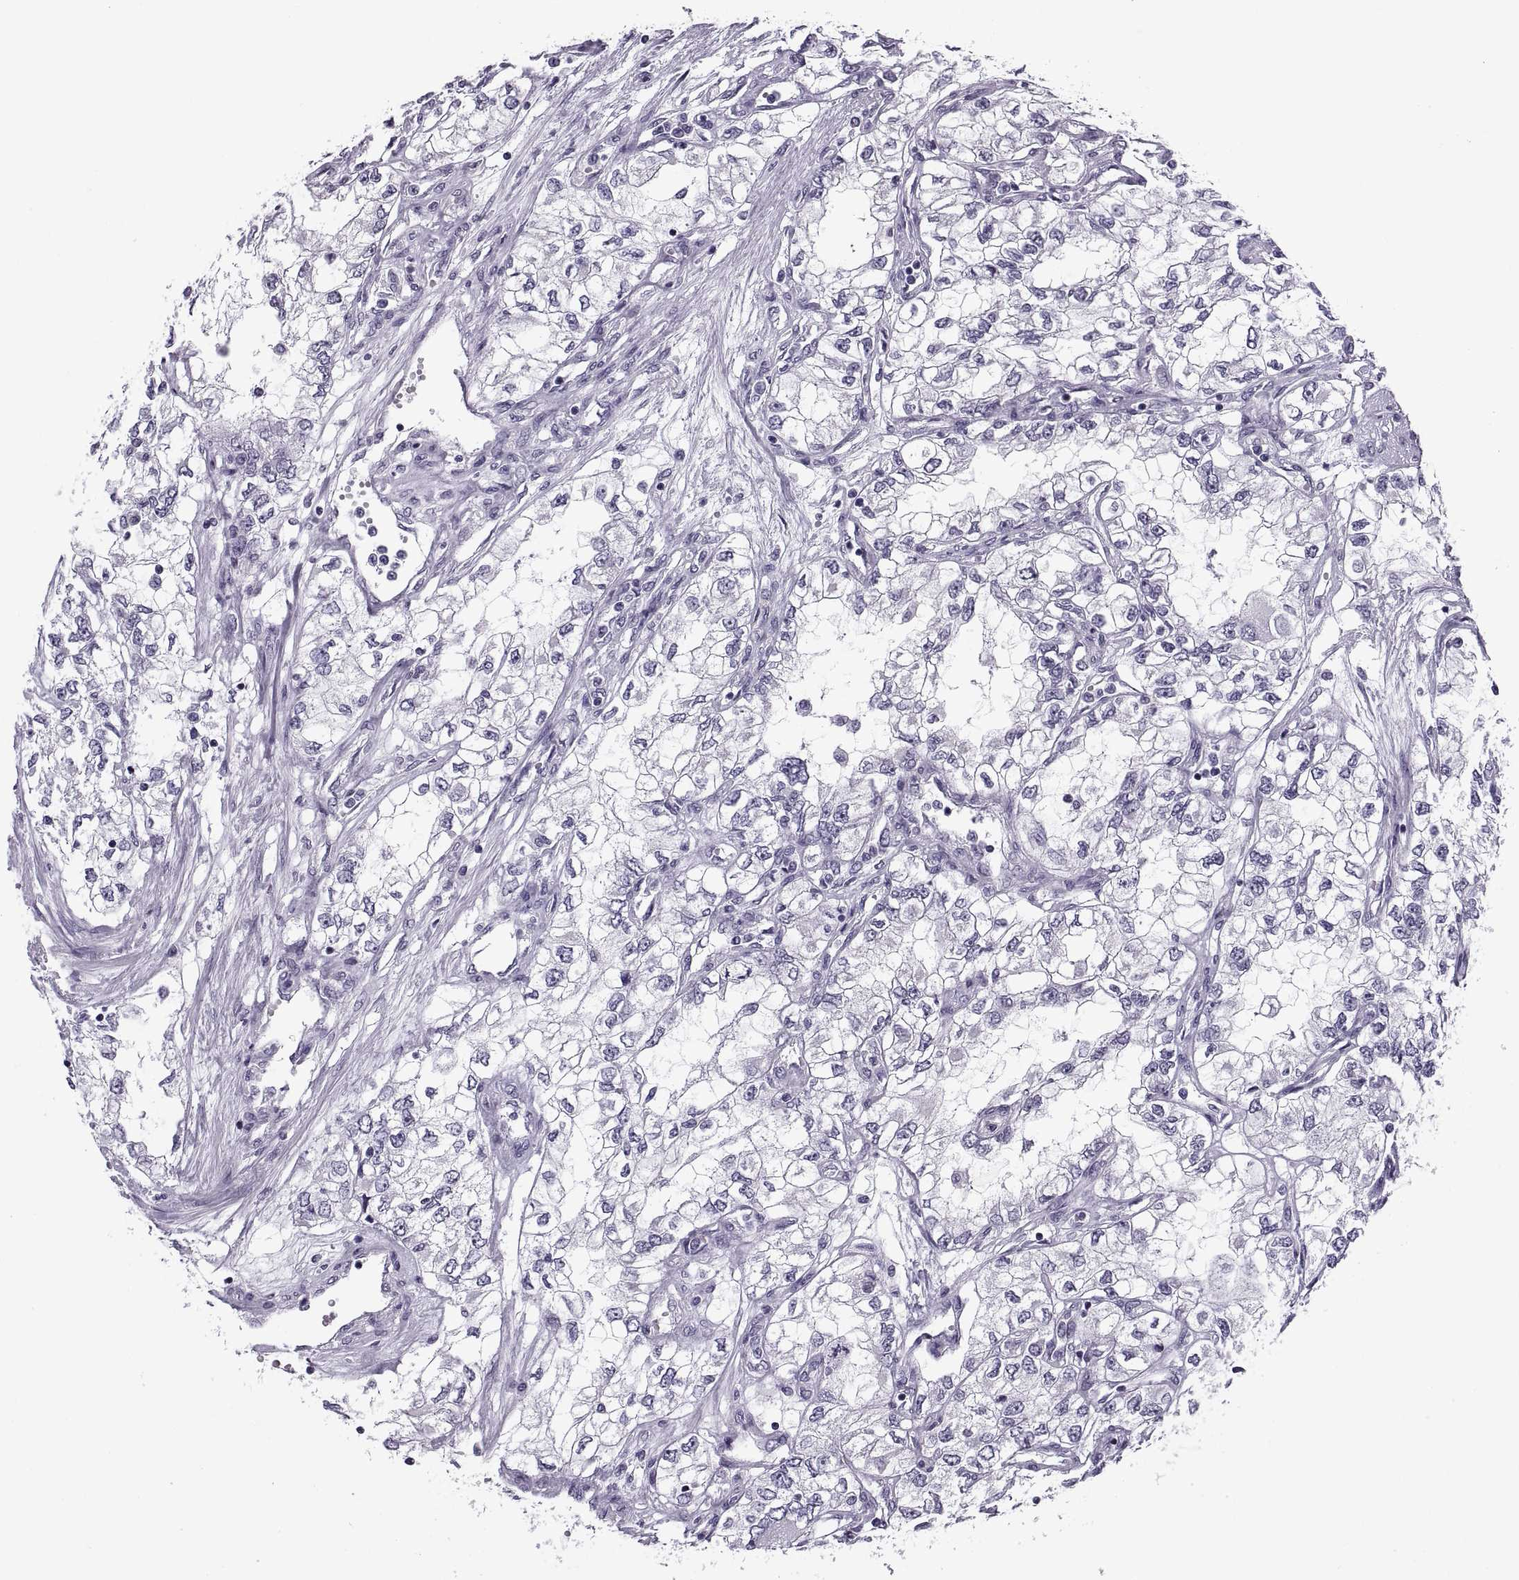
{"staining": {"intensity": "negative", "quantity": "none", "location": "none"}, "tissue": "renal cancer", "cell_type": "Tumor cells", "image_type": "cancer", "snomed": [{"axis": "morphology", "description": "Adenocarcinoma, NOS"}, {"axis": "topography", "description": "Kidney"}], "caption": "Immunohistochemical staining of human renal cancer demonstrates no significant positivity in tumor cells.", "gene": "TBC1D3G", "patient": {"sex": "female", "age": 59}}